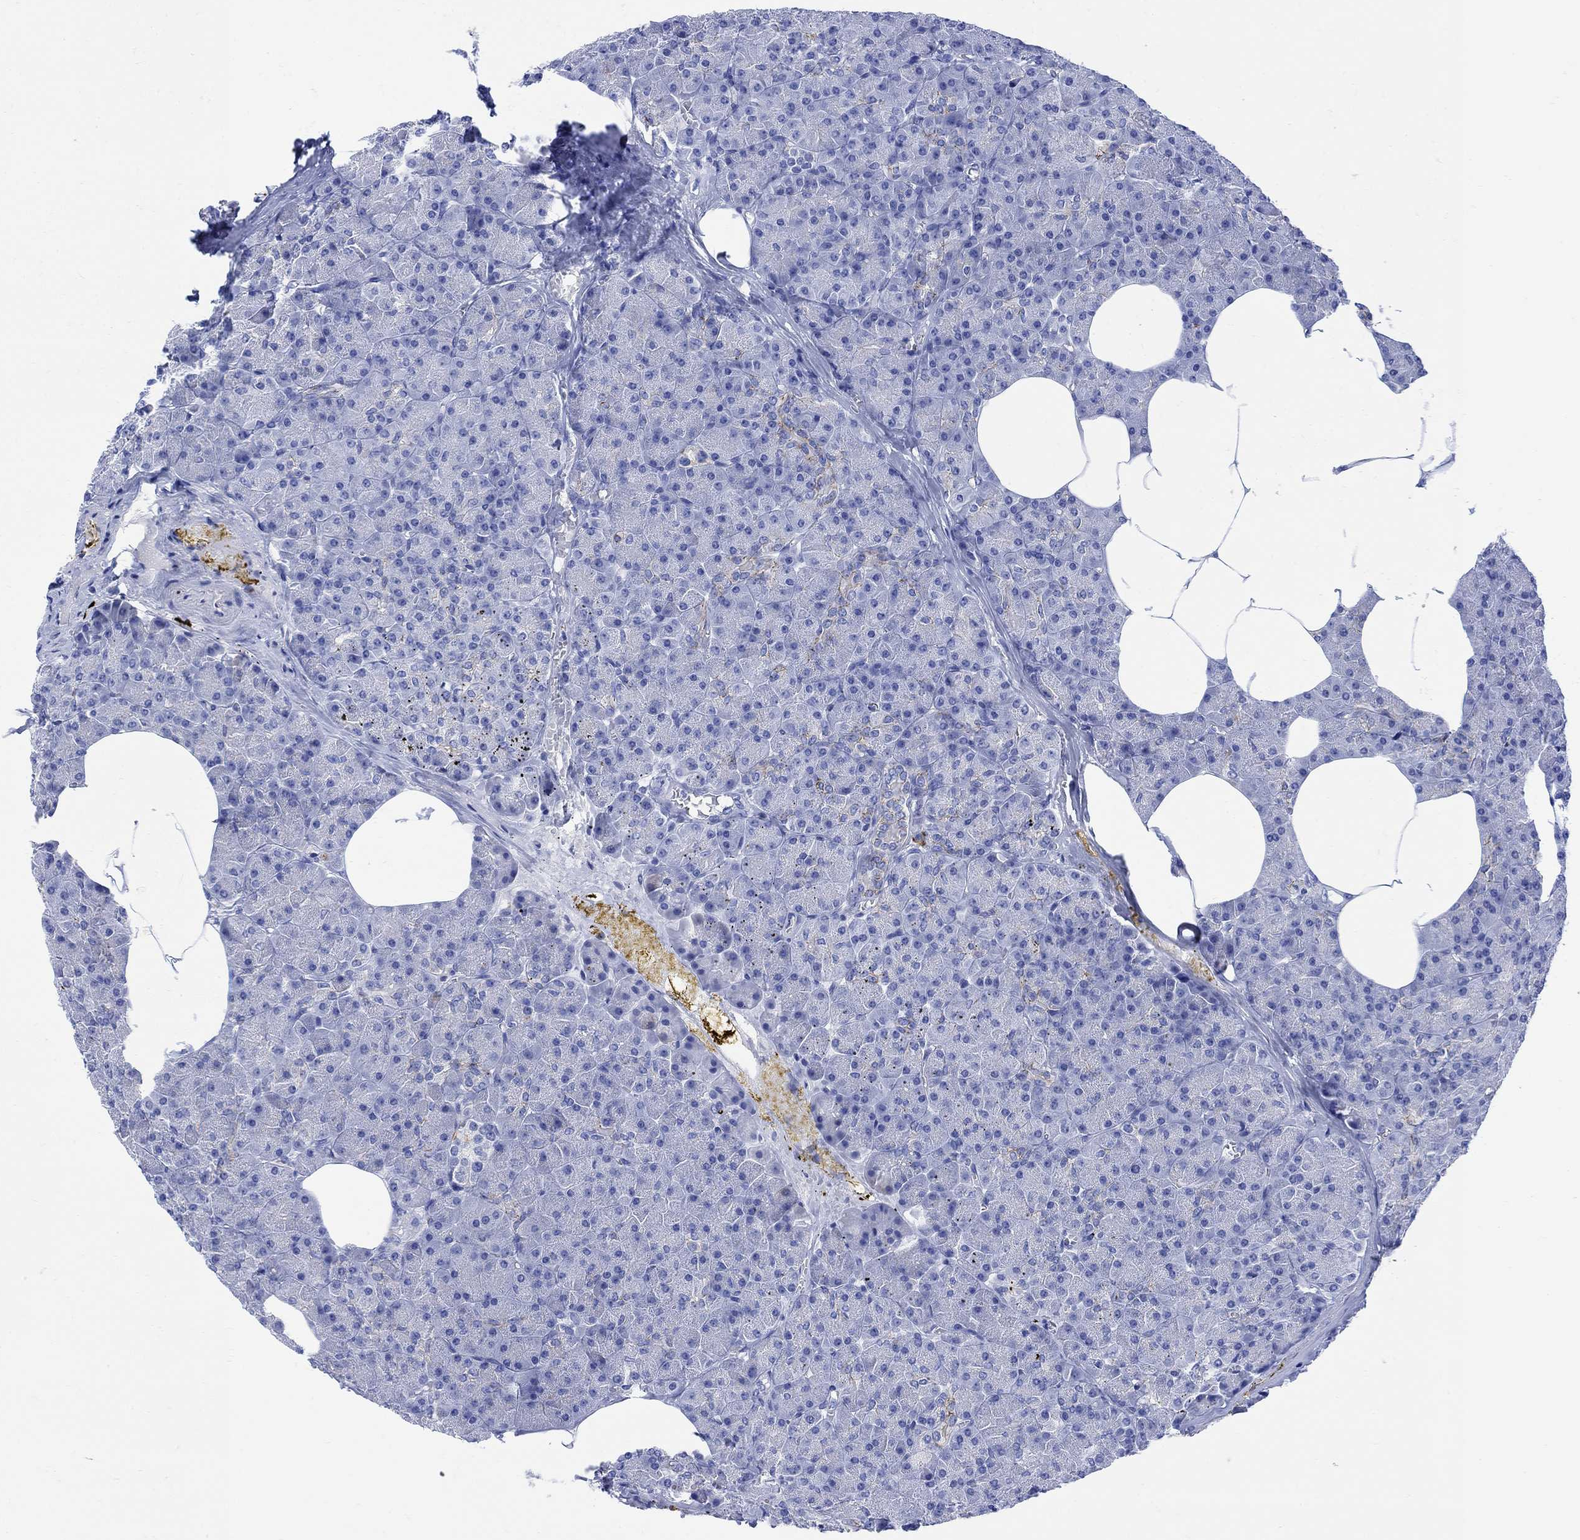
{"staining": {"intensity": "negative", "quantity": "none", "location": "none"}, "tissue": "pancreas", "cell_type": "Exocrine glandular cells", "image_type": "normal", "snomed": [{"axis": "morphology", "description": "Normal tissue, NOS"}, {"axis": "topography", "description": "Pancreas"}], "caption": "Immunohistochemistry image of normal pancreas: pancreas stained with DAB shows no significant protein positivity in exocrine glandular cells.", "gene": "MYL1", "patient": {"sex": "female", "age": 45}}